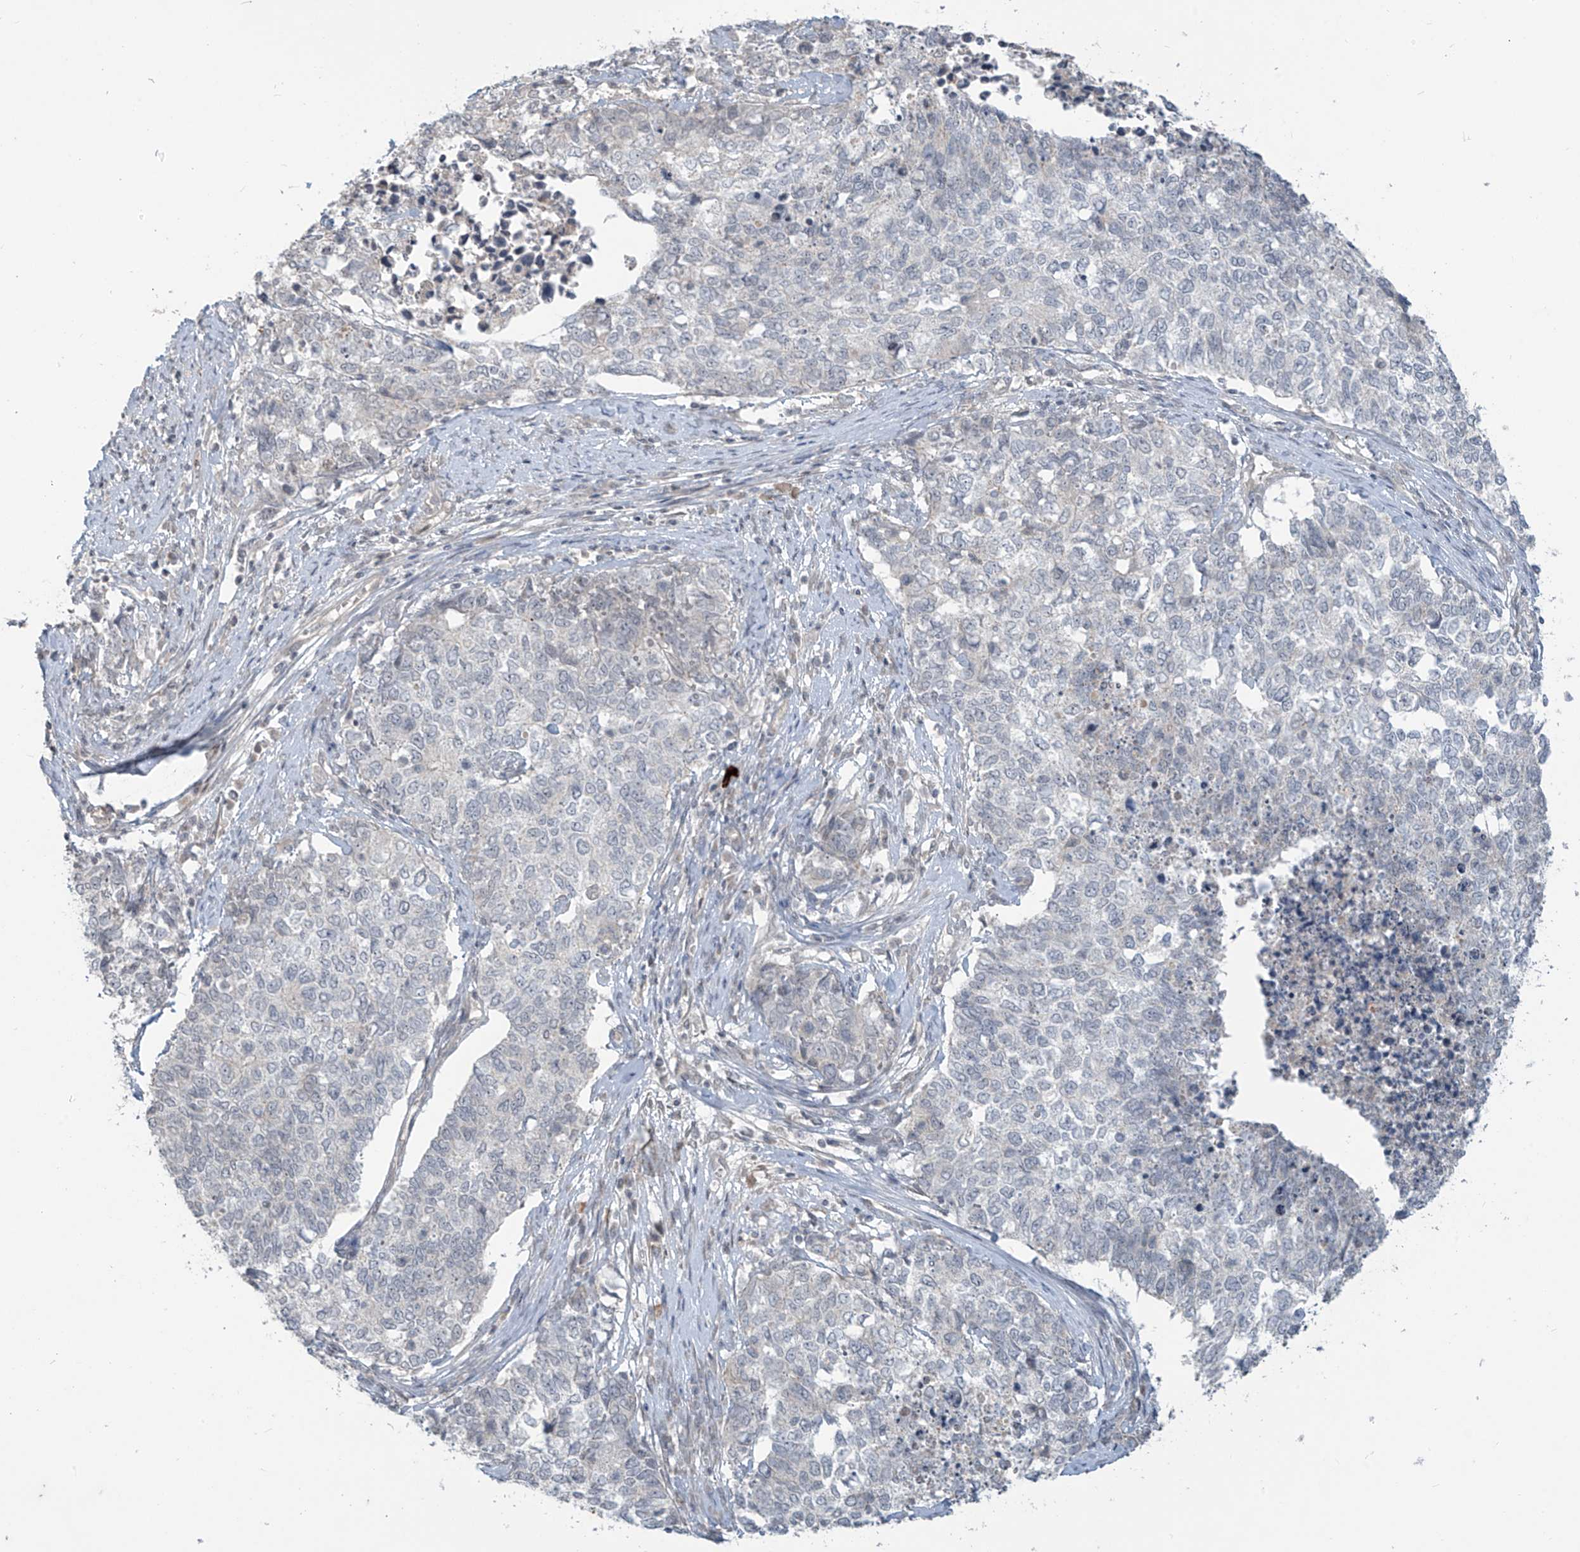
{"staining": {"intensity": "negative", "quantity": "none", "location": "none"}, "tissue": "cervical cancer", "cell_type": "Tumor cells", "image_type": "cancer", "snomed": [{"axis": "morphology", "description": "Squamous cell carcinoma, NOS"}, {"axis": "topography", "description": "Cervix"}], "caption": "This is an IHC micrograph of cervical cancer. There is no positivity in tumor cells.", "gene": "DGKQ", "patient": {"sex": "female", "age": 63}}